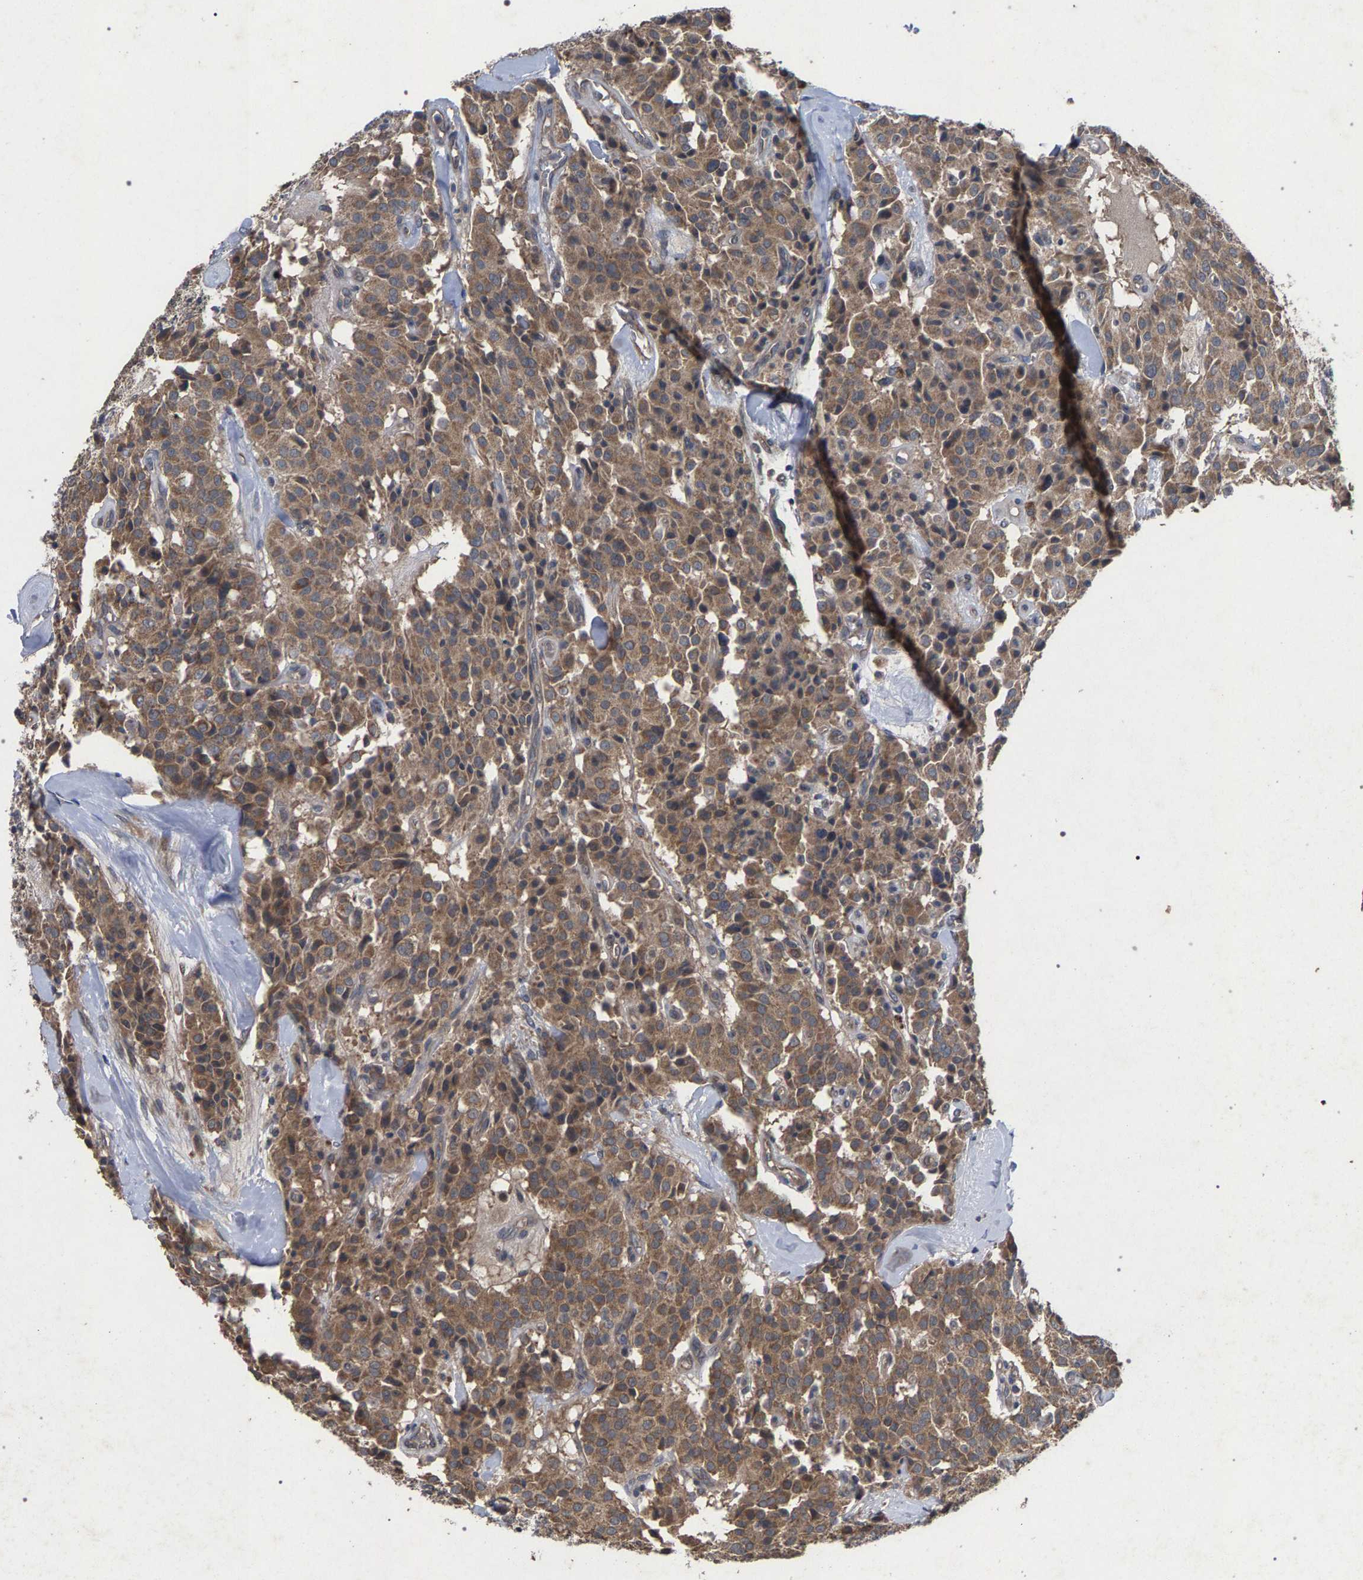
{"staining": {"intensity": "moderate", "quantity": ">75%", "location": "cytoplasmic/membranous"}, "tissue": "carcinoid", "cell_type": "Tumor cells", "image_type": "cancer", "snomed": [{"axis": "morphology", "description": "Carcinoid, malignant, NOS"}, {"axis": "topography", "description": "Lung"}], "caption": "Approximately >75% of tumor cells in carcinoid (malignant) exhibit moderate cytoplasmic/membranous protein positivity as visualized by brown immunohistochemical staining.", "gene": "SLC4A4", "patient": {"sex": "male", "age": 30}}